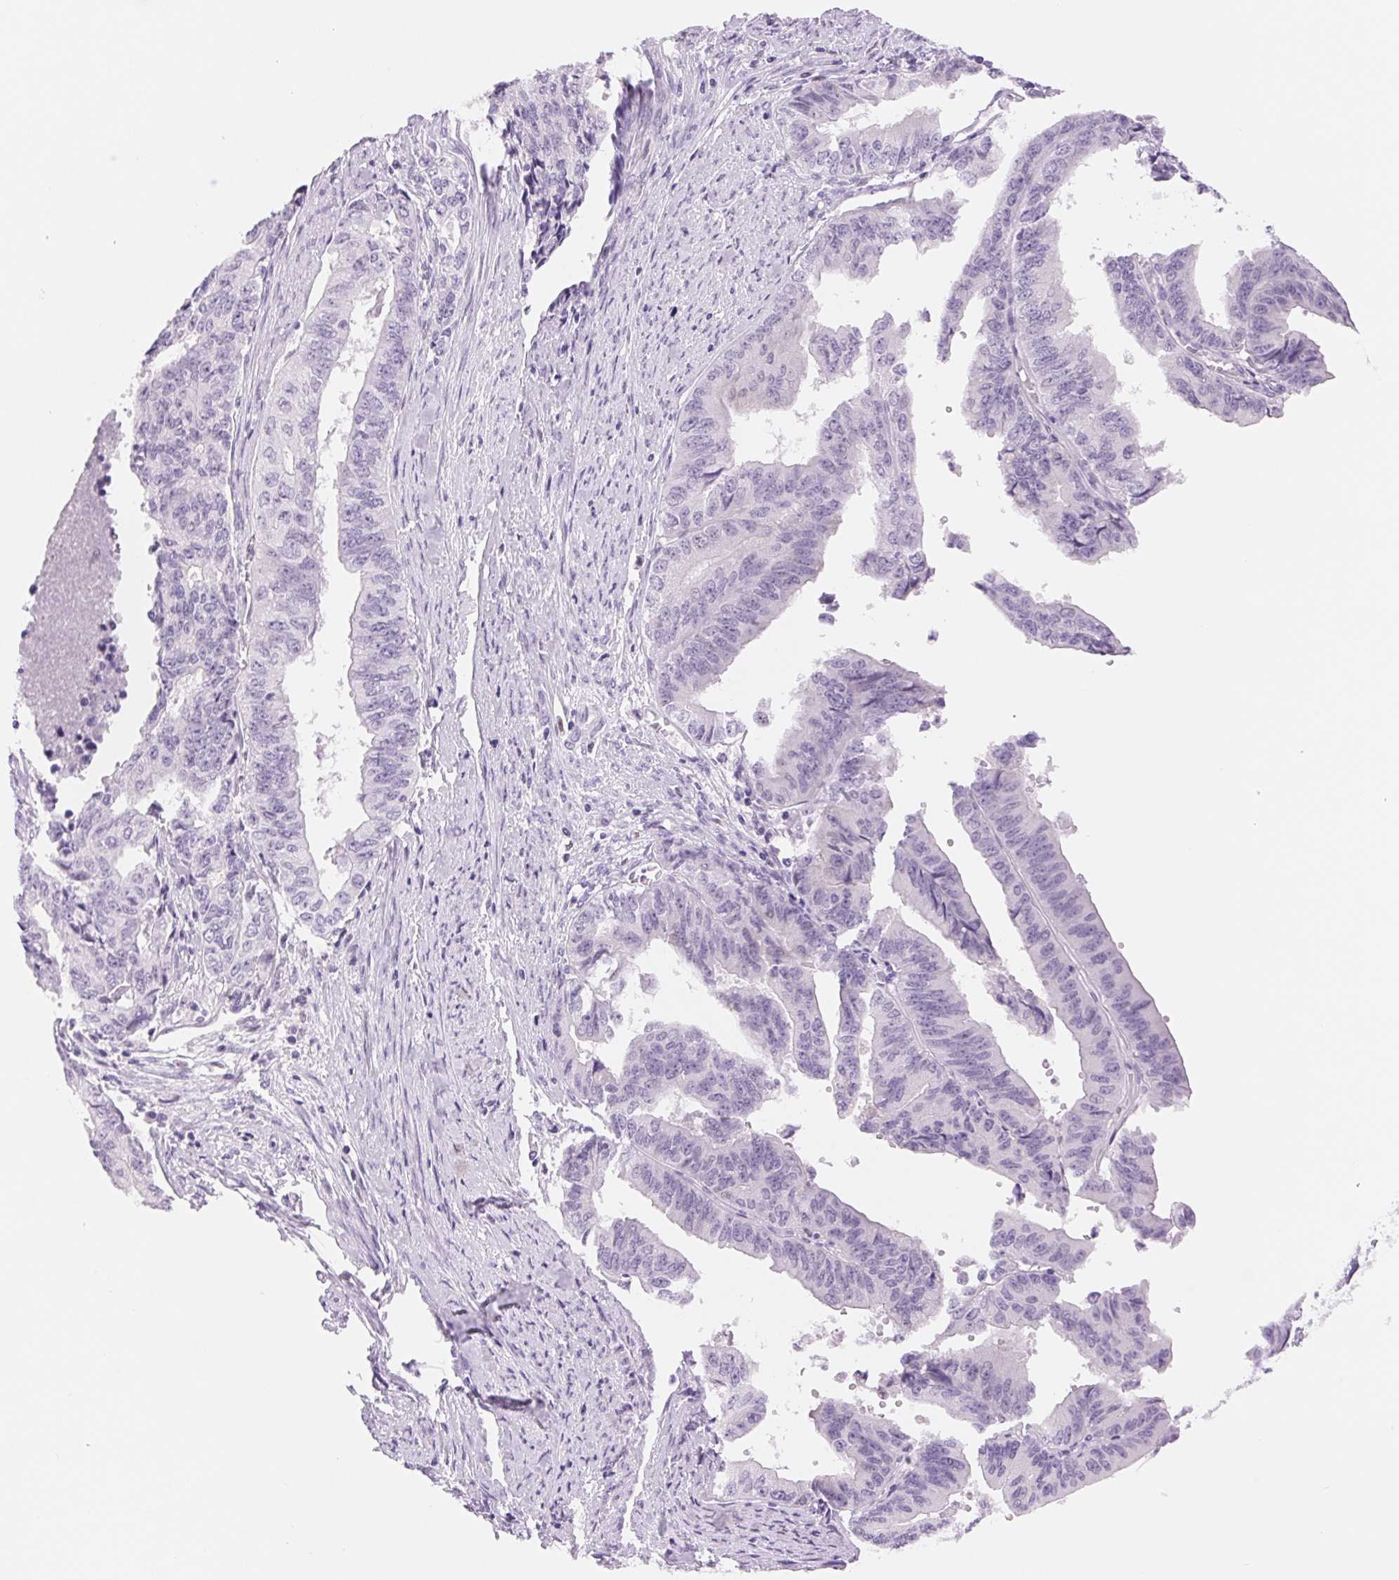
{"staining": {"intensity": "negative", "quantity": "none", "location": "none"}, "tissue": "endometrial cancer", "cell_type": "Tumor cells", "image_type": "cancer", "snomed": [{"axis": "morphology", "description": "Adenocarcinoma, NOS"}, {"axis": "topography", "description": "Endometrium"}], "caption": "This micrograph is of endometrial cancer stained with IHC to label a protein in brown with the nuclei are counter-stained blue. There is no staining in tumor cells.", "gene": "ASGR2", "patient": {"sex": "female", "age": 65}}